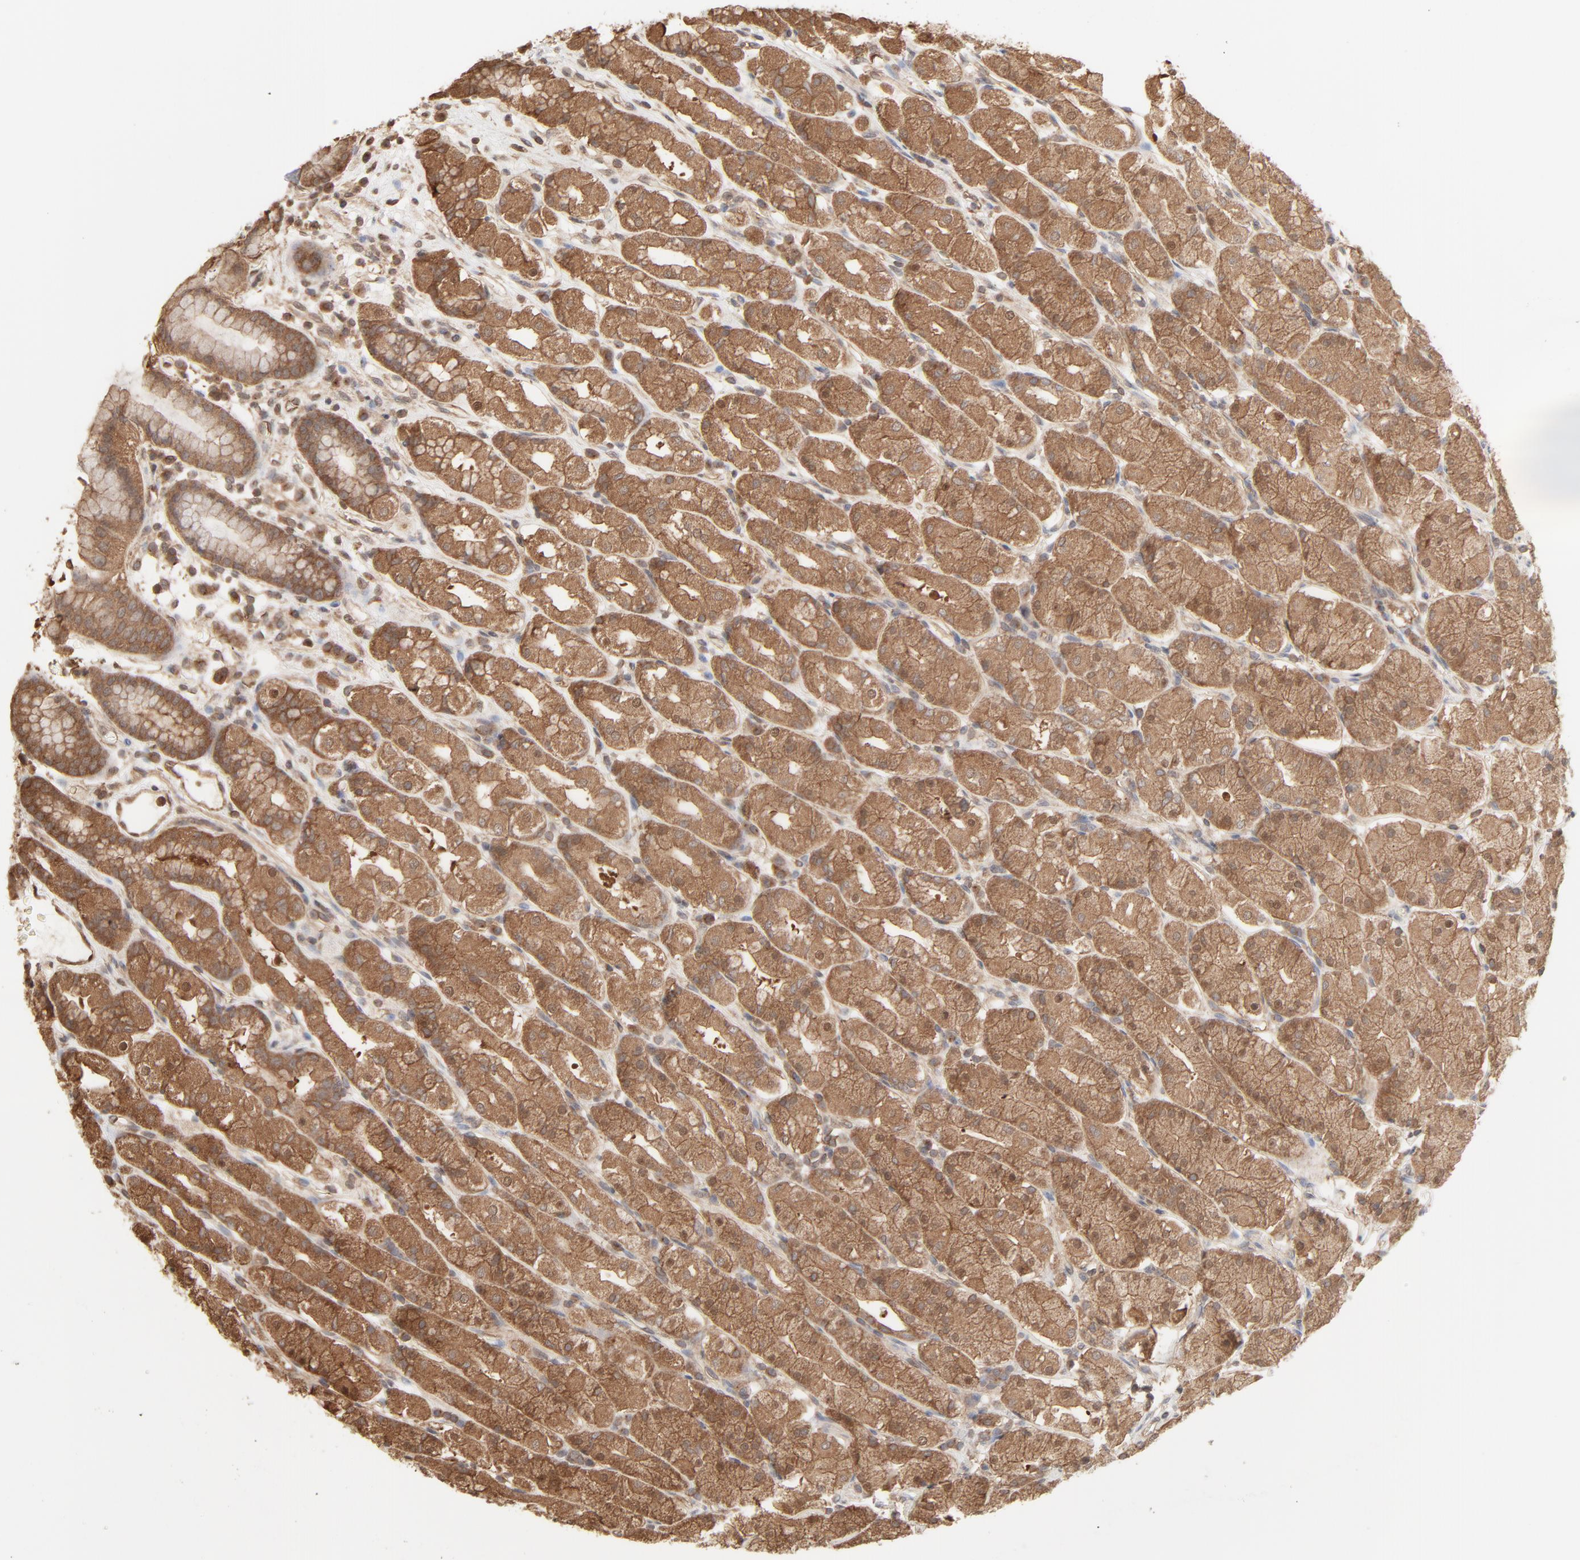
{"staining": {"intensity": "moderate", "quantity": ">75%", "location": "cytoplasmic/membranous,nuclear"}, "tissue": "stomach", "cell_type": "Glandular cells", "image_type": "normal", "snomed": [{"axis": "morphology", "description": "Normal tissue, NOS"}, {"axis": "topography", "description": "Stomach, upper"}], "caption": "Immunohistochemical staining of normal stomach displays moderate cytoplasmic/membranous,nuclear protein expression in approximately >75% of glandular cells. (IHC, brightfield microscopy, high magnification).", "gene": "PPP2CA", "patient": {"sex": "male", "age": 68}}